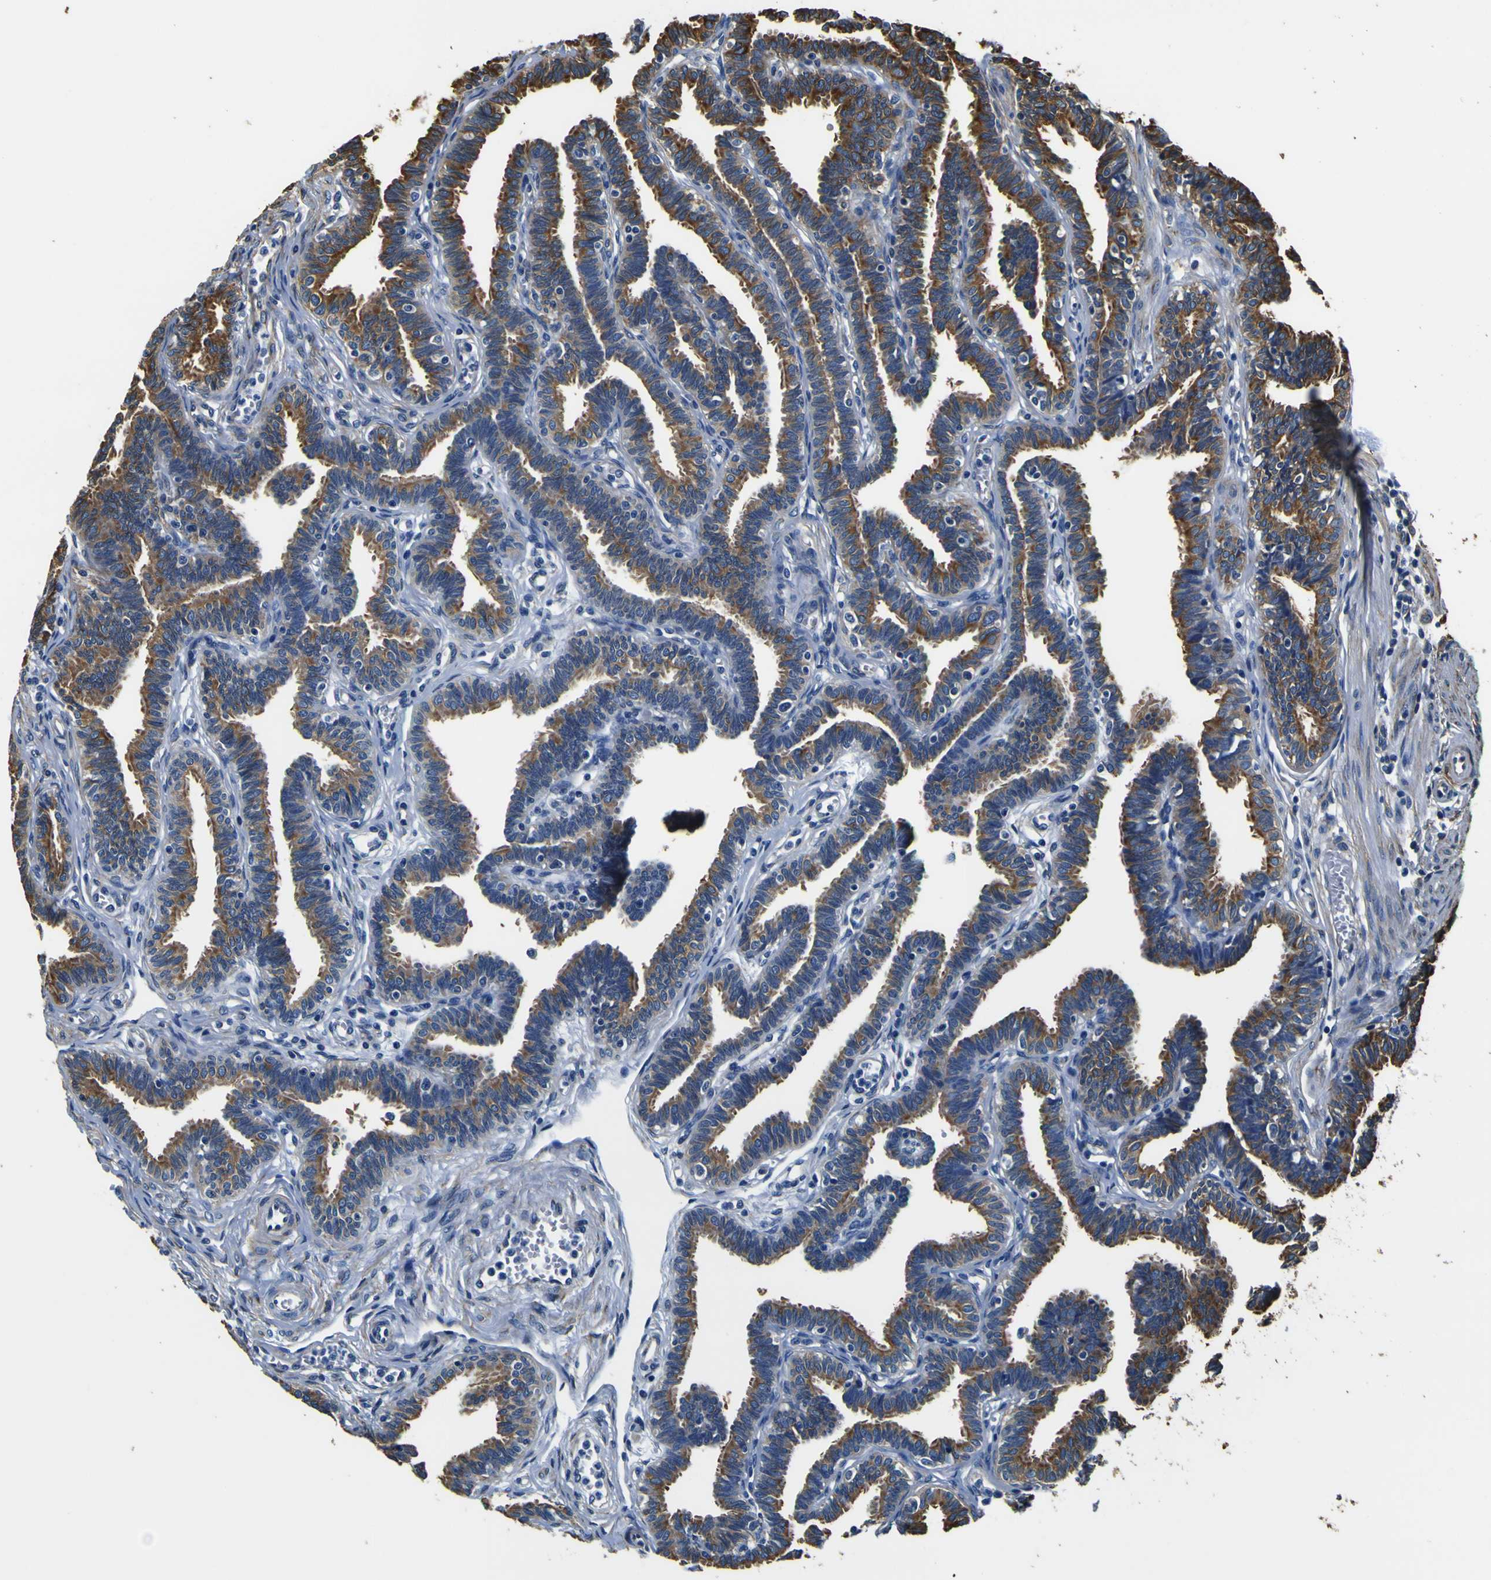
{"staining": {"intensity": "moderate", "quantity": ">75%", "location": "cytoplasmic/membranous"}, "tissue": "fallopian tube", "cell_type": "Glandular cells", "image_type": "normal", "snomed": [{"axis": "morphology", "description": "Normal tissue, NOS"}, {"axis": "topography", "description": "Fallopian tube"}, {"axis": "topography", "description": "Ovary"}], "caption": "The micrograph demonstrates a brown stain indicating the presence of a protein in the cytoplasmic/membranous of glandular cells in fallopian tube.", "gene": "TUBA1B", "patient": {"sex": "female", "age": 23}}